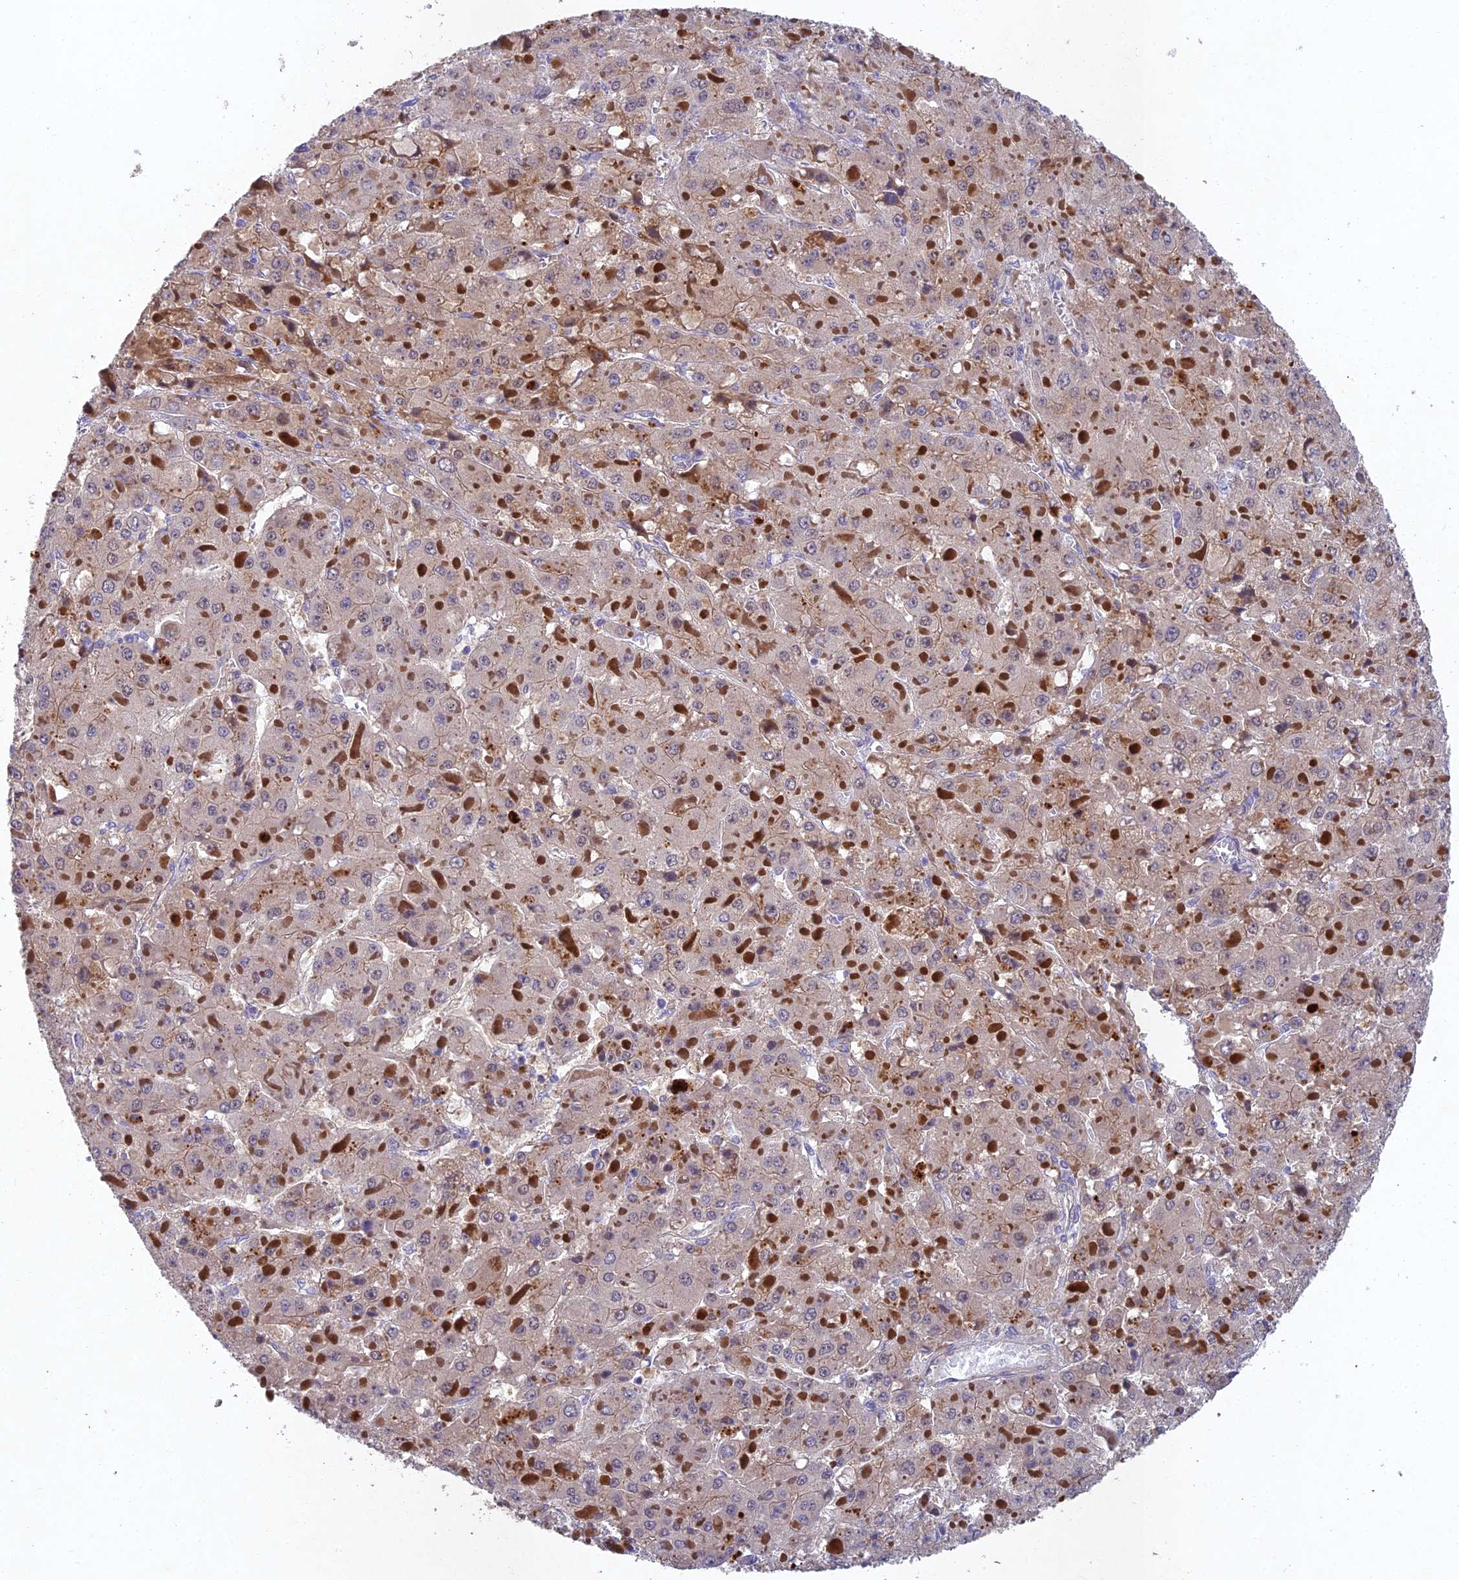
{"staining": {"intensity": "weak", "quantity": "<25%", "location": "cytoplasmic/membranous"}, "tissue": "liver cancer", "cell_type": "Tumor cells", "image_type": "cancer", "snomed": [{"axis": "morphology", "description": "Carcinoma, Hepatocellular, NOS"}, {"axis": "topography", "description": "Liver"}], "caption": "Micrograph shows no protein expression in tumor cells of hepatocellular carcinoma (liver) tissue.", "gene": "NSMCE1", "patient": {"sex": "female", "age": 73}}